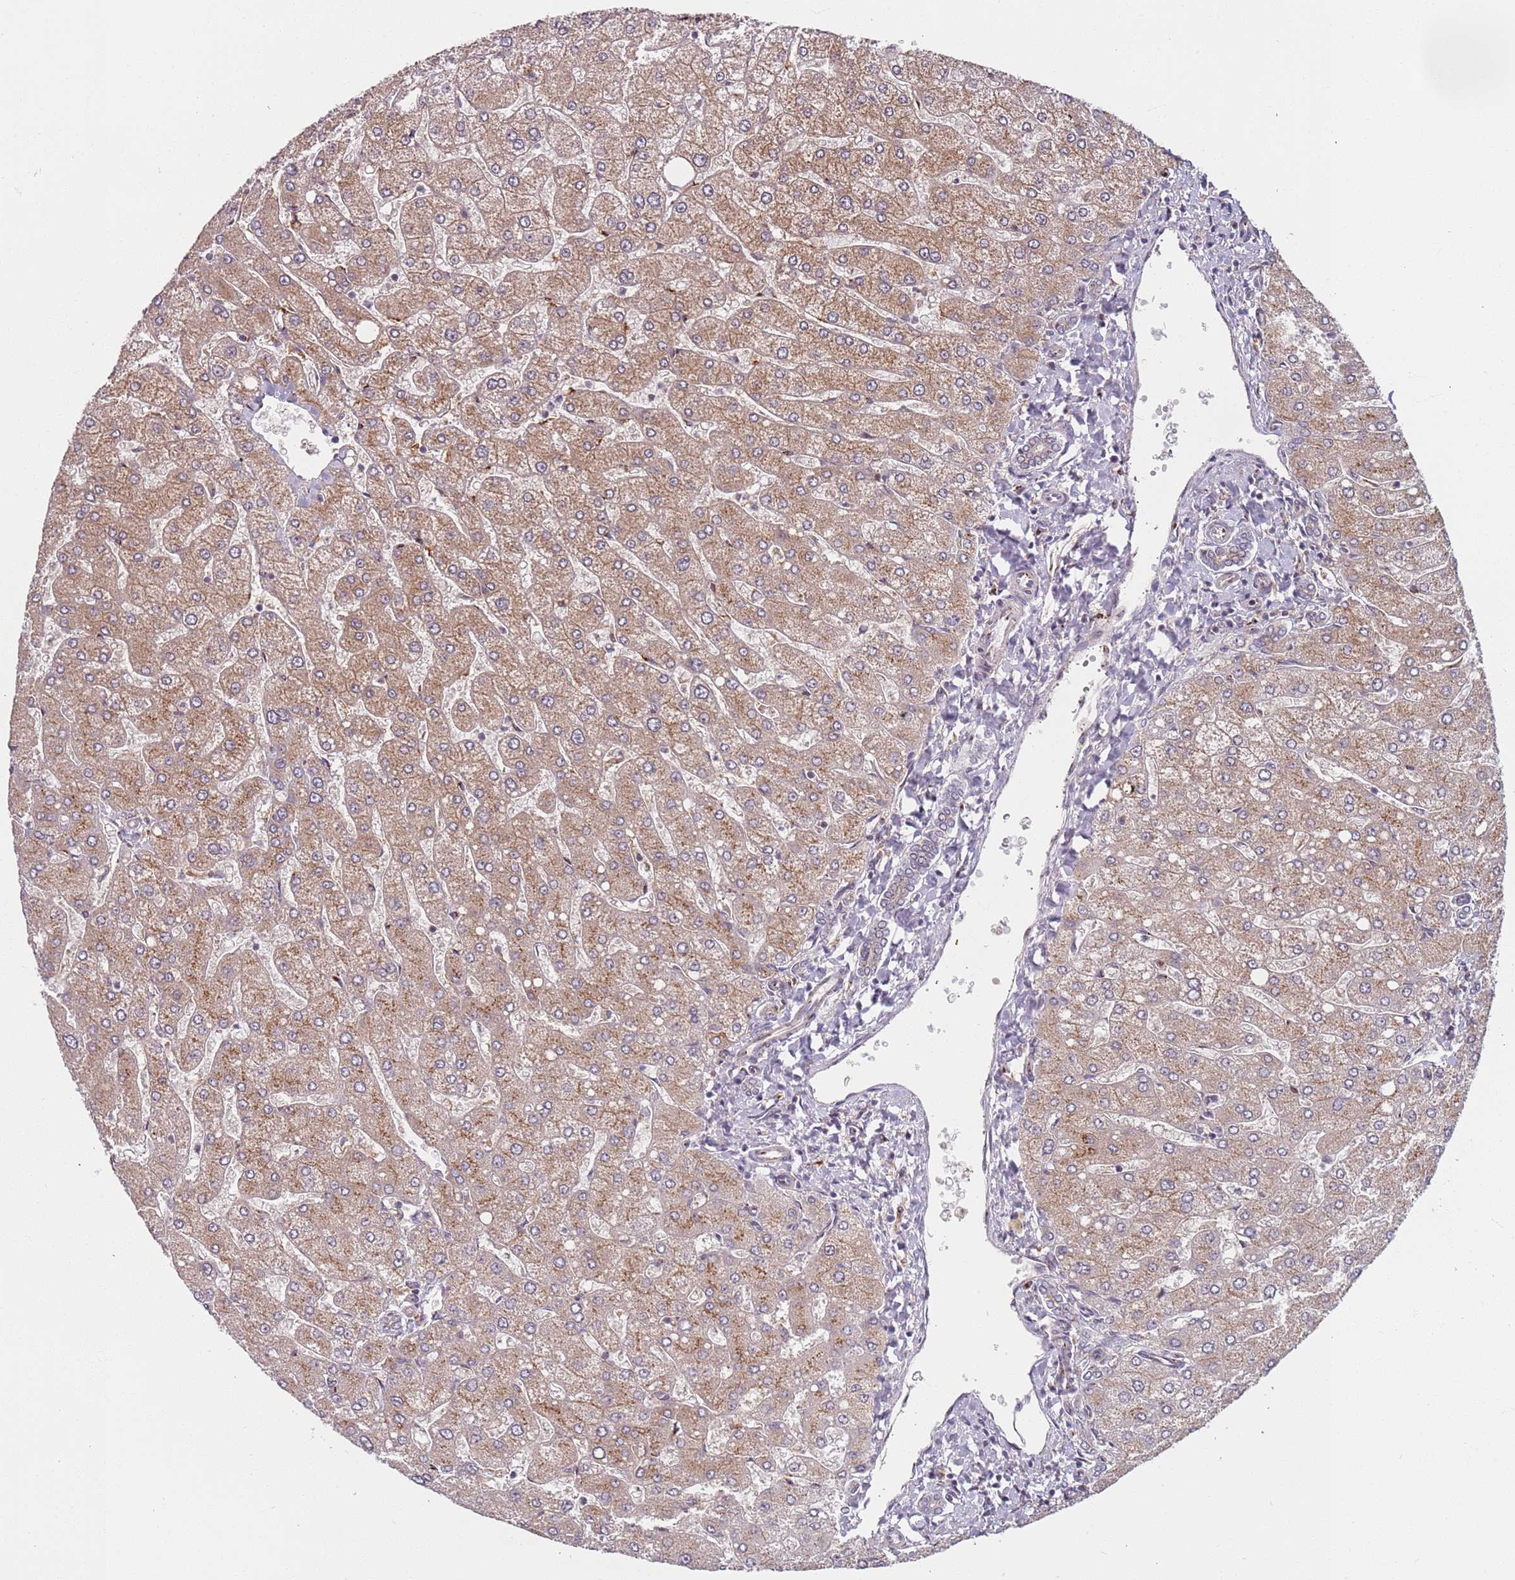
{"staining": {"intensity": "weak", "quantity": "<25%", "location": "cytoplasmic/membranous"}, "tissue": "liver", "cell_type": "Cholangiocytes", "image_type": "normal", "snomed": [{"axis": "morphology", "description": "Normal tissue, NOS"}, {"axis": "topography", "description": "Liver"}], "caption": "Photomicrograph shows no significant protein positivity in cholangiocytes of benign liver. (DAB IHC visualized using brightfield microscopy, high magnification).", "gene": "AKTIP", "patient": {"sex": "male", "age": 55}}